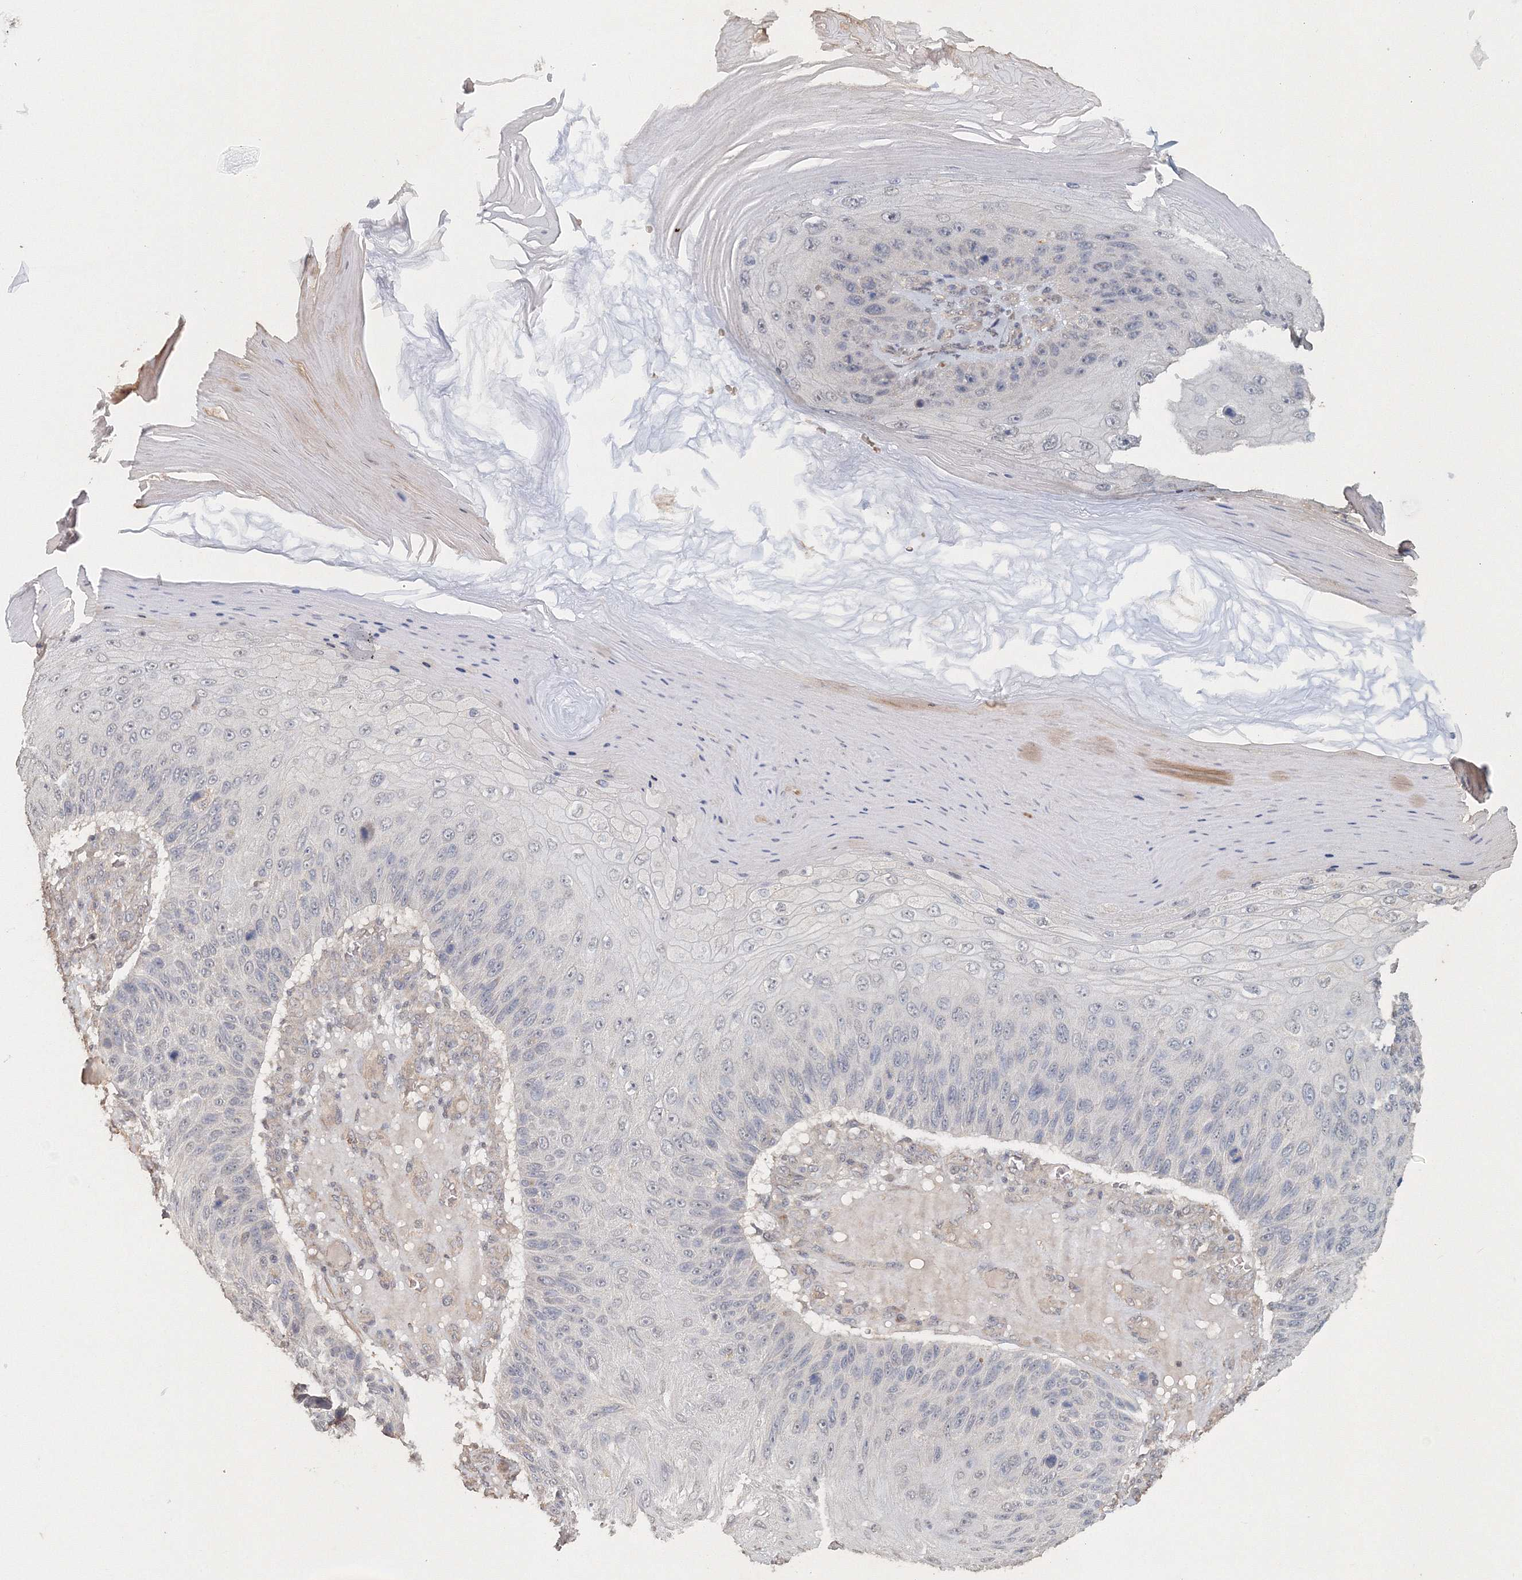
{"staining": {"intensity": "negative", "quantity": "none", "location": "none"}, "tissue": "skin cancer", "cell_type": "Tumor cells", "image_type": "cancer", "snomed": [{"axis": "morphology", "description": "Squamous cell carcinoma, NOS"}, {"axis": "topography", "description": "Skin"}], "caption": "Micrograph shows no protein staining in tumor cells of skin cancer tissue.", "gene": "NALF2", "patient": {"sex": "female", "age": 88}}